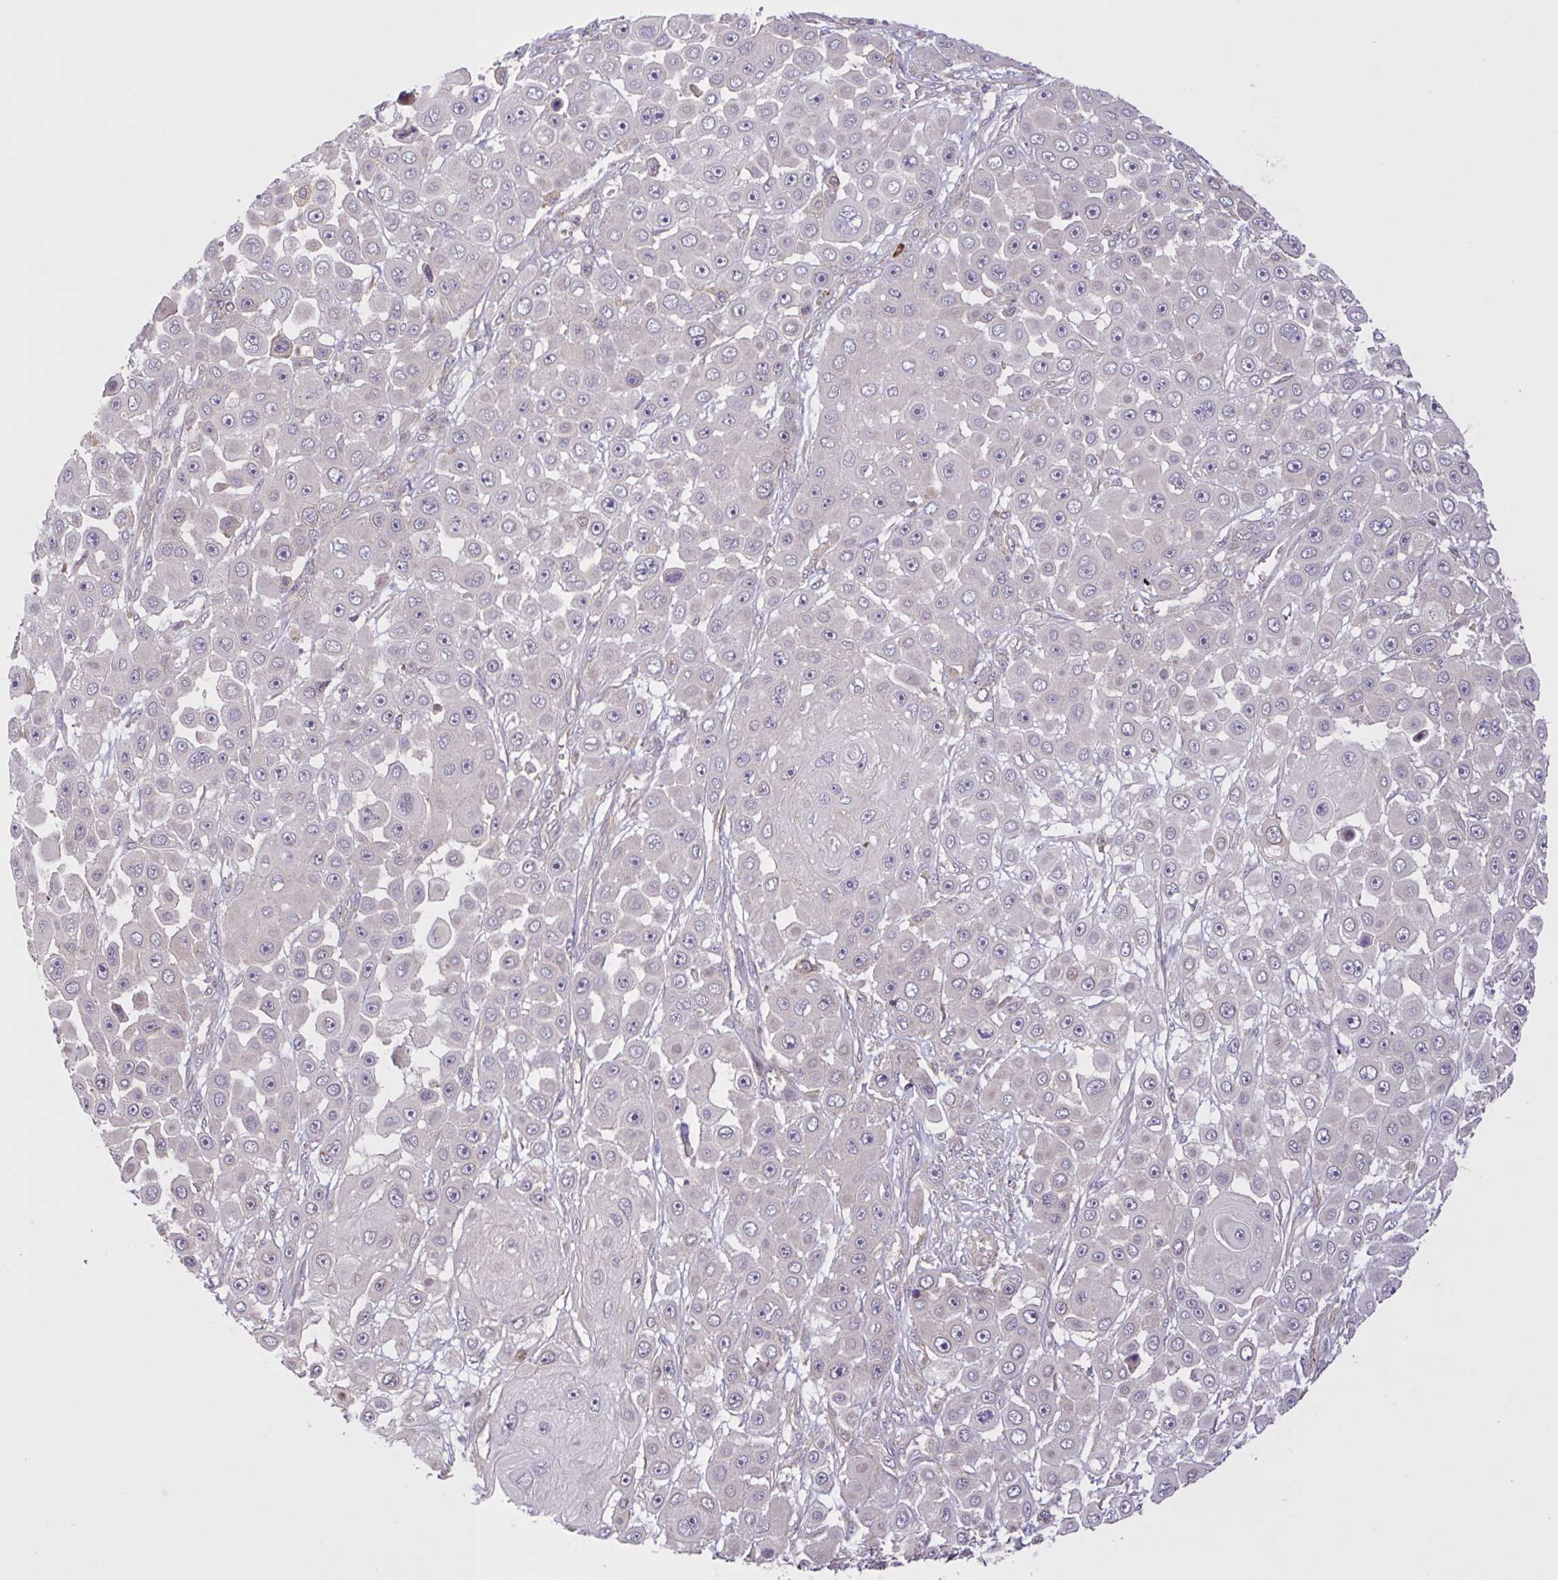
{"staining": {"intensity": "negative", "quantity": "none", "location": "none"}, "tissue": "skin cancer", "cell_type": "Tumor cells", "image_type": "cancer", "snomed": [{"axis": "morphology", "description": "Squamous cell carcinoma, NOS"}, {"axis": "topography", "description": "Skin"}], "caption": "This is an immunohistochemistry (IHC) histopathology image of human skin squamous cell carcinoma. There is no staining in tumor cells.", "gene": "INTS10", "patient": {"sex": "male", "age": 67}}